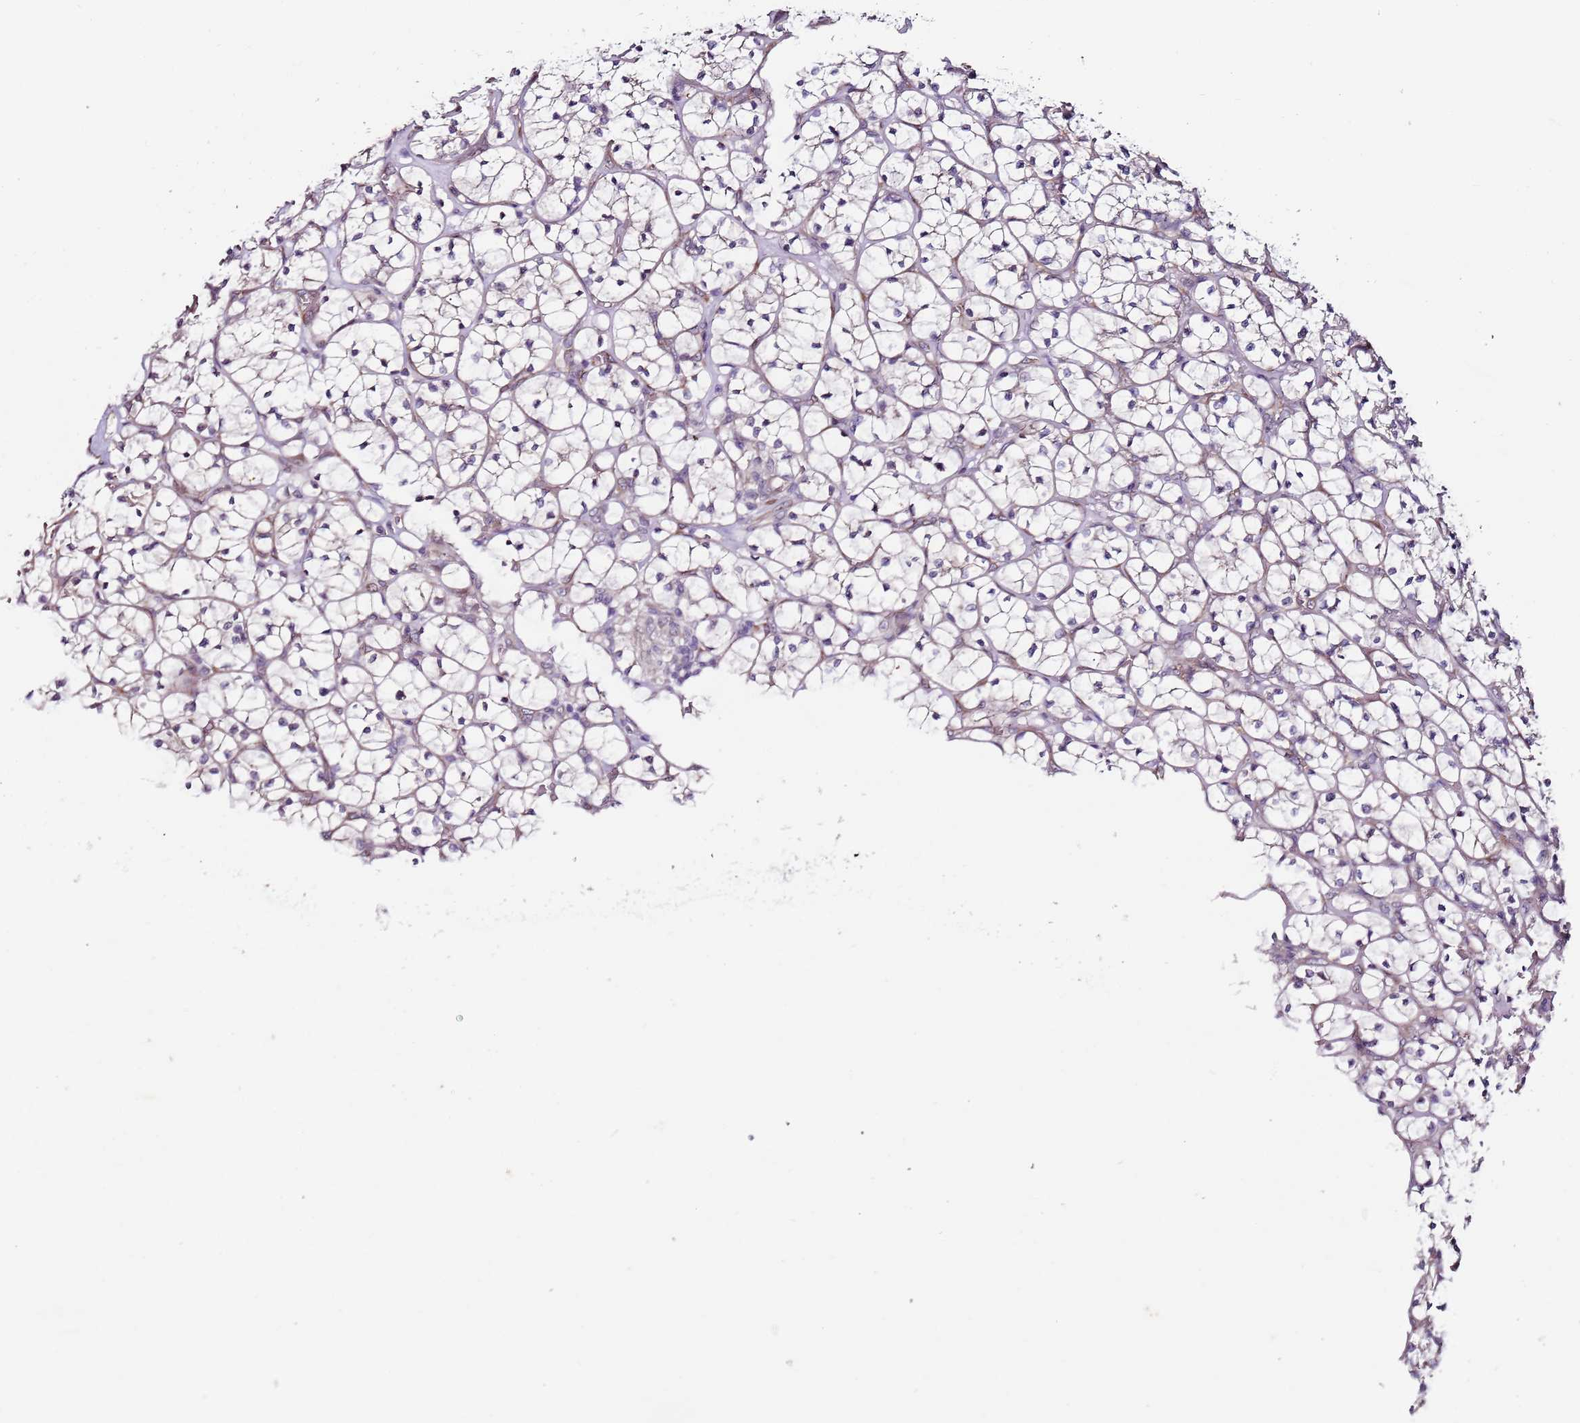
{"staining": {"intensity": "negative", "quantity": "none", "location": "none"}, "tissue": "renal cancer", "cell_type": "Tumor cells", "image_type": "cancer", "snomed": [{"axis": "morphology", "description": "Adenocarcinoma, NOS"}, {"axis": "topography", "description": "Kidney"}], "caption": "An image of renal cancer stained for a protein displays no brown staining in tumor cells.", "gene": "TBC1D9", "patient": {"sex": "female", "age": 64}}